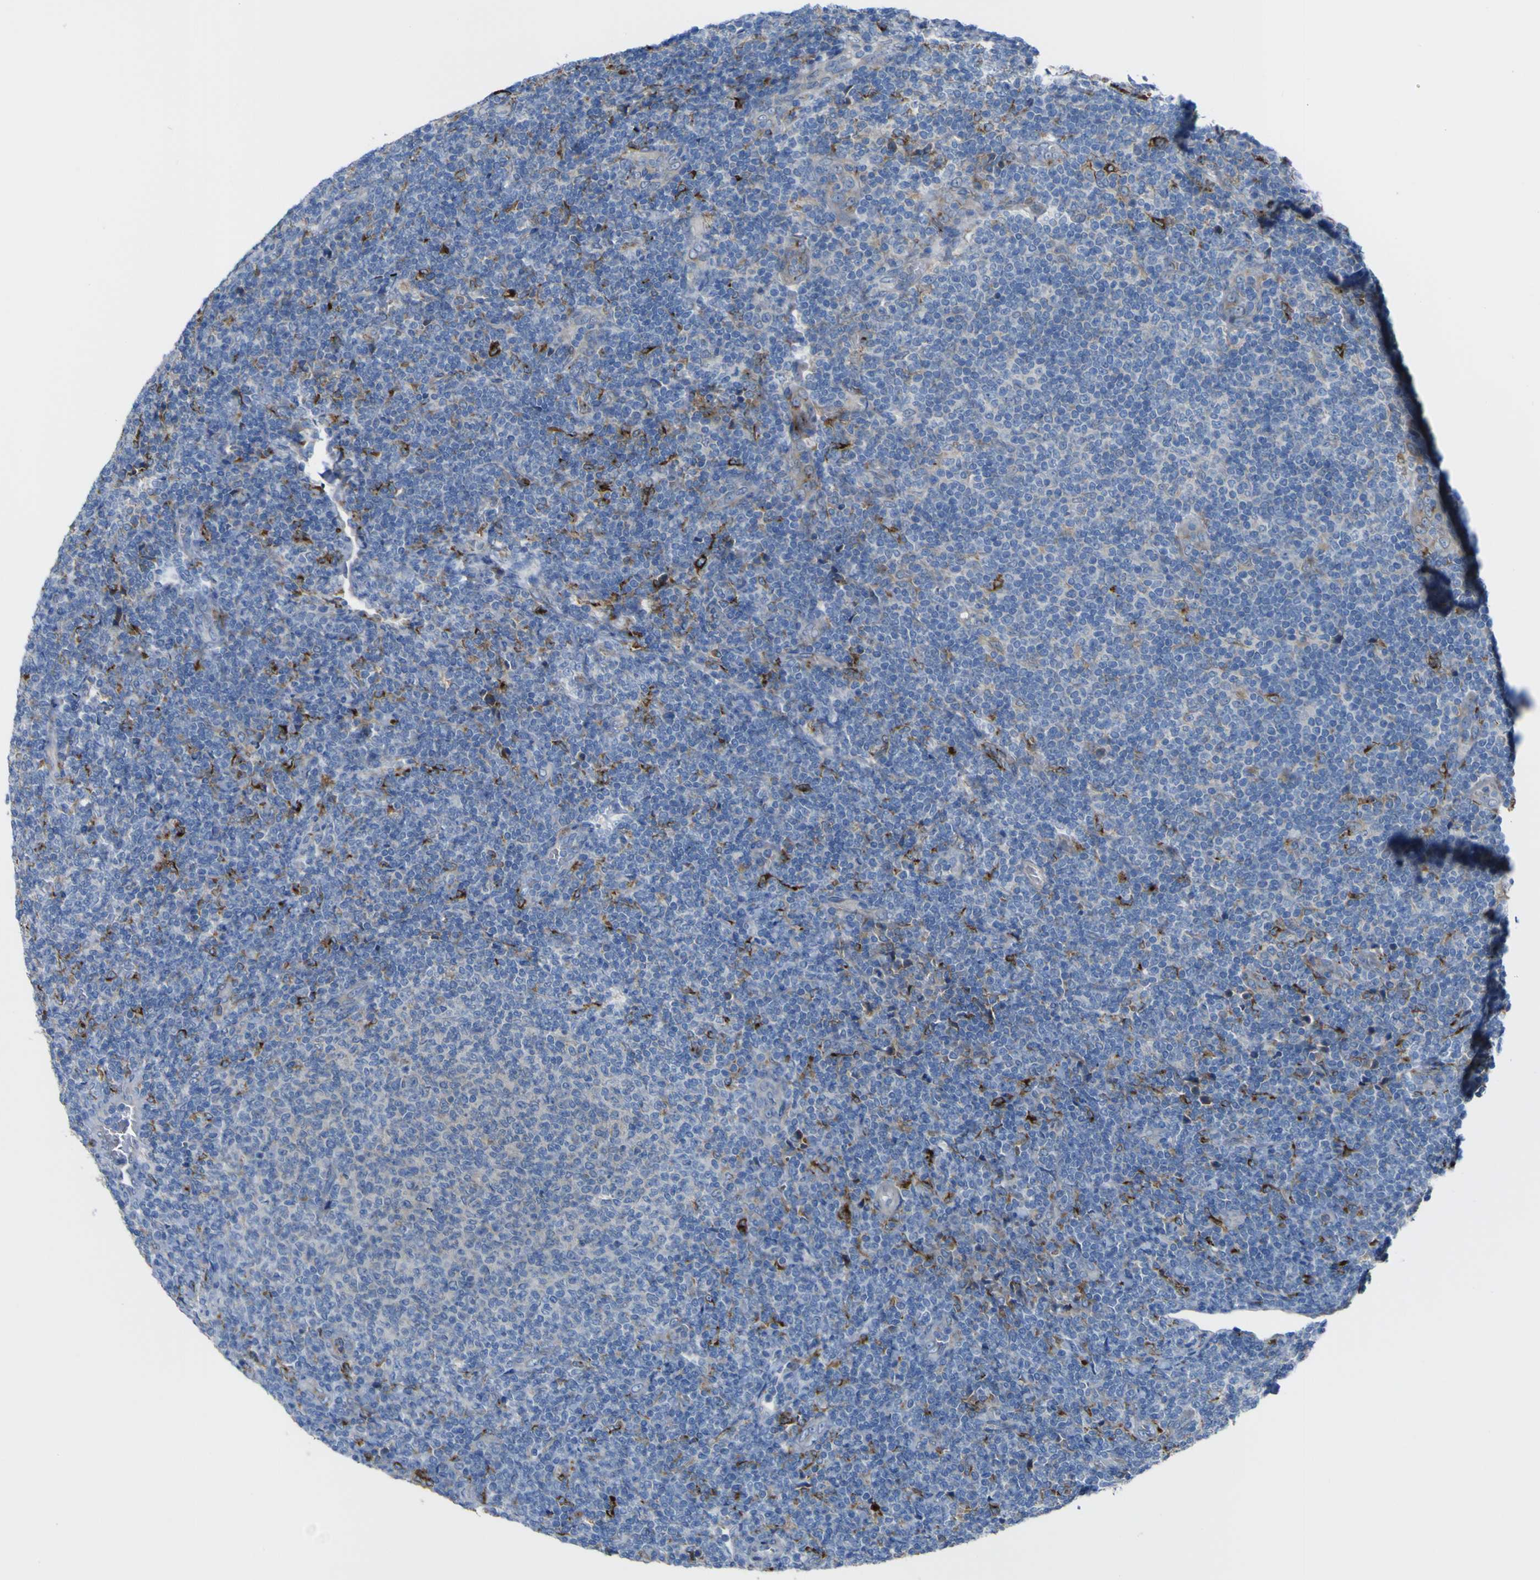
{"staining": {"intensity": "negative", "quantity": "none", "location": "none"}, "tissue": "lymphoma", "cell_type": "Tumor cells", "image_type": "cancer", "snomed": [{"axis": "morphology", "description": "Malignant lymphoma, non-Hodgkin's type, Low grade"}, {"axis": "topography", "description": "Lymph node"}], "caption": "IHC photomicrograph of neoplastic tissue: human low-grade malignant lymphoma, non-Hodgkin's type stained with DAB reveals no significant protein expression in tumor cells.", "gene": "CST3", "patient": {"sex": "male", "age": 66}}